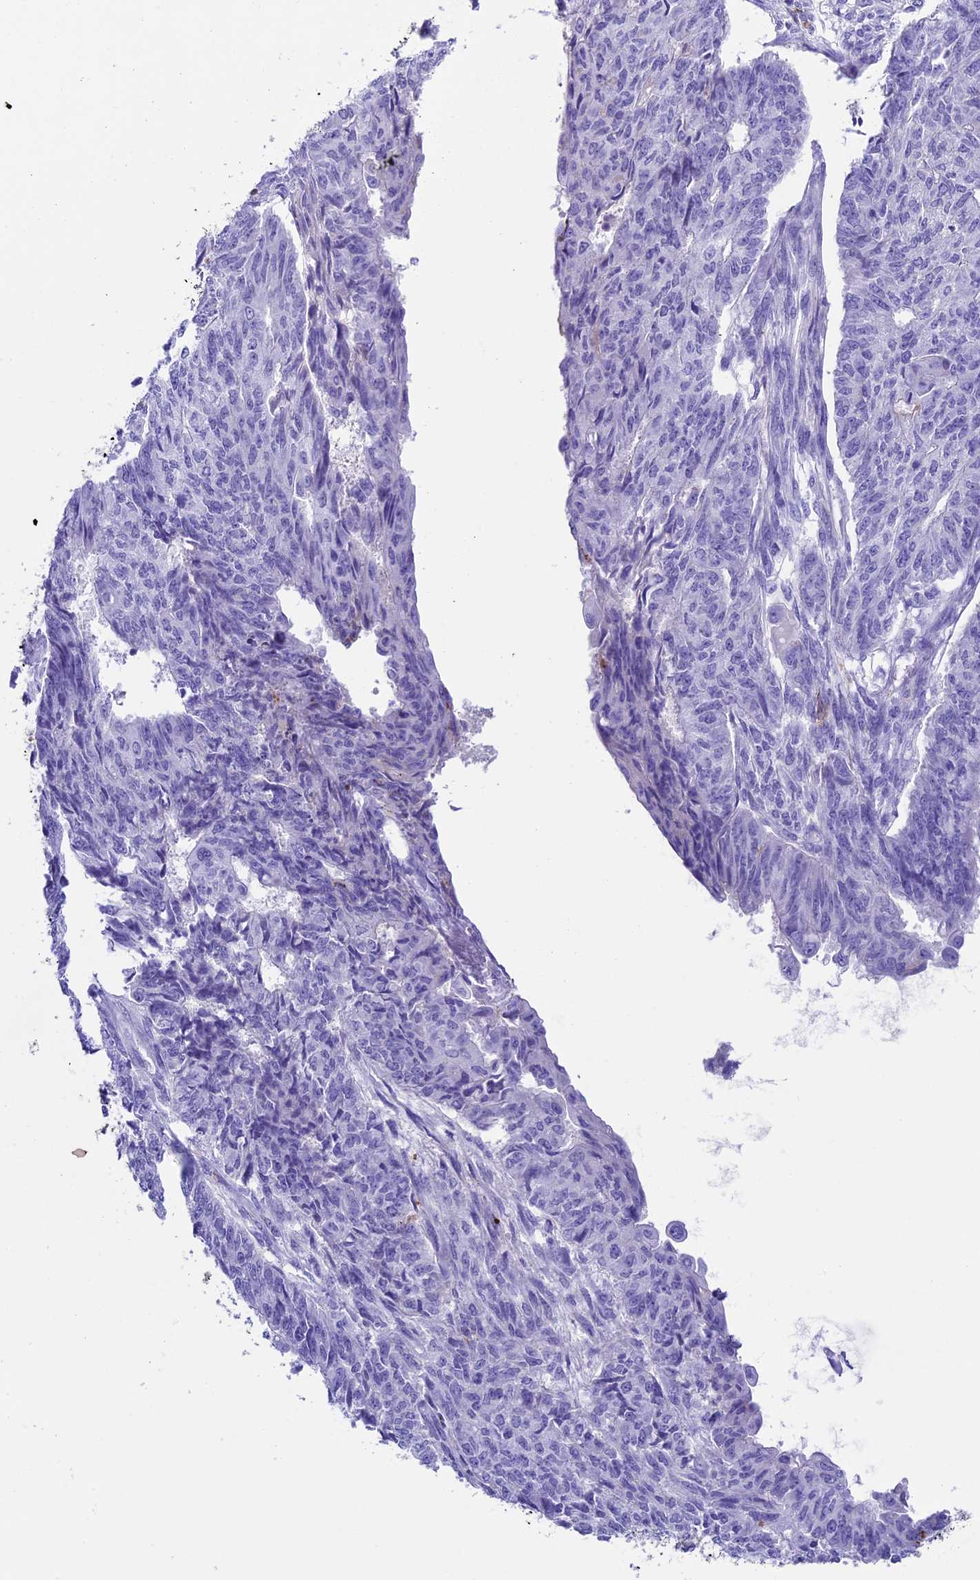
{"staining": {"intensity": "negative", "quantity": "none", "location": "none"}, "tissue": "endometrial cancer", "cell_type": "Tumor cells", "image_type": "cancer", "snomed": [{"axis": "morphology", "description": "Adenocarcinoma, NOS"}, {"axis": "topography", "description": "Endometrium"}], "caption": "Micrograph shows no protein staining in tumor cells of endometrial cancer tissue.", "gene": "IGSF6", "patient": {"sex": "female", "age": 32}}